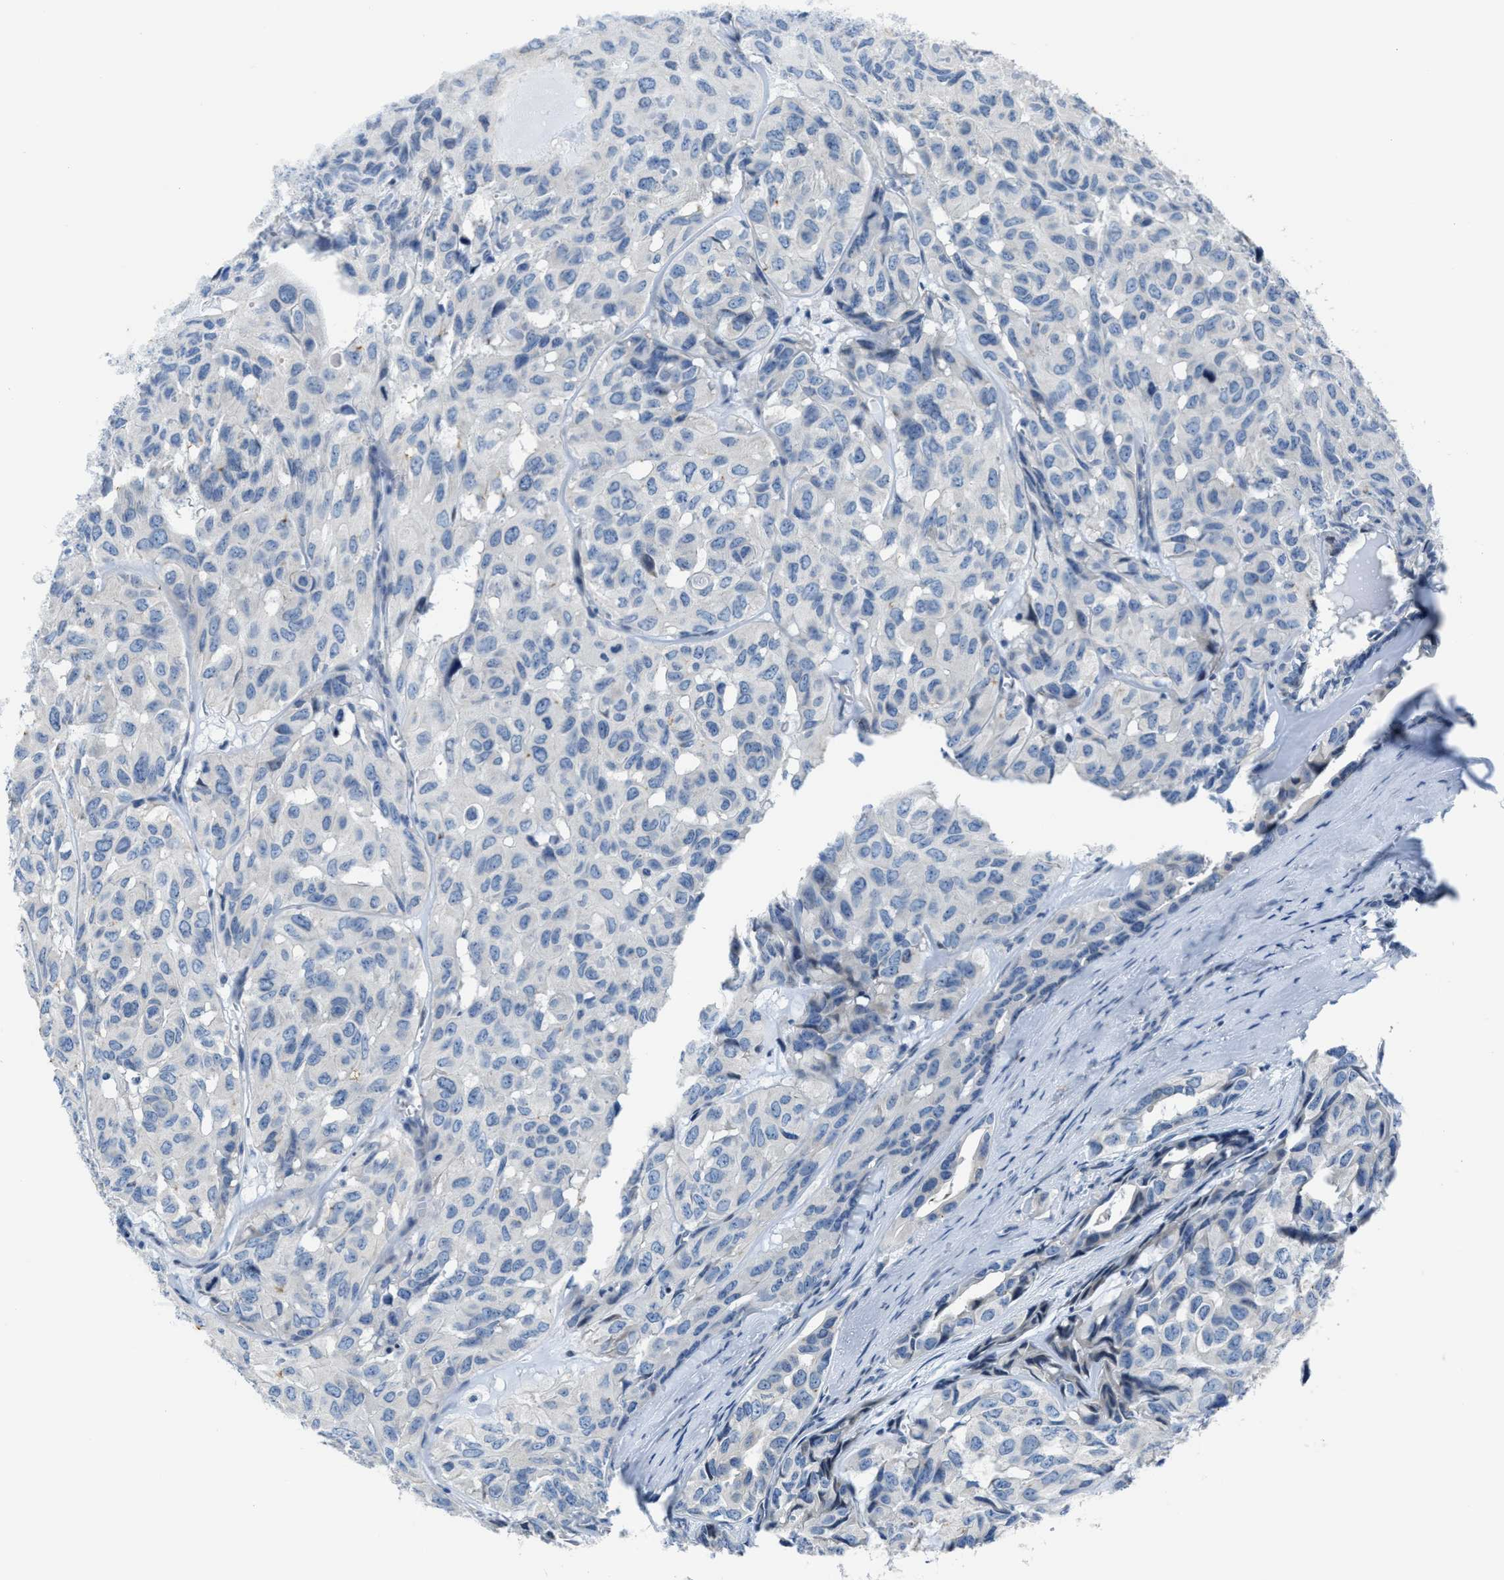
{"staining": {"intensity": "negative", "quantity": "none", "location": "none"}, "tissue": "head and neck cancer", "cell_type": "Tumor cells", "image_type": "cancer", "snomed": [{"axis": "morphology", "description": "Adenocarcinoma, NOS"}, {"axis": "topography", "description": "Salivary gland, NOS"}, {"axis": "topography", "description": "Head-Neck"}], "caption": "Immunohistochemistry (IHC) photomicrograph of neoplastic tissue: human head and neck adenocarcinoma stained with DAB (3,3'-diaminobenzidine) reveals no significant protein staining in tumor cells.", "gene": "ASZ1", "patient": {"sex": "female", "age": 76}}